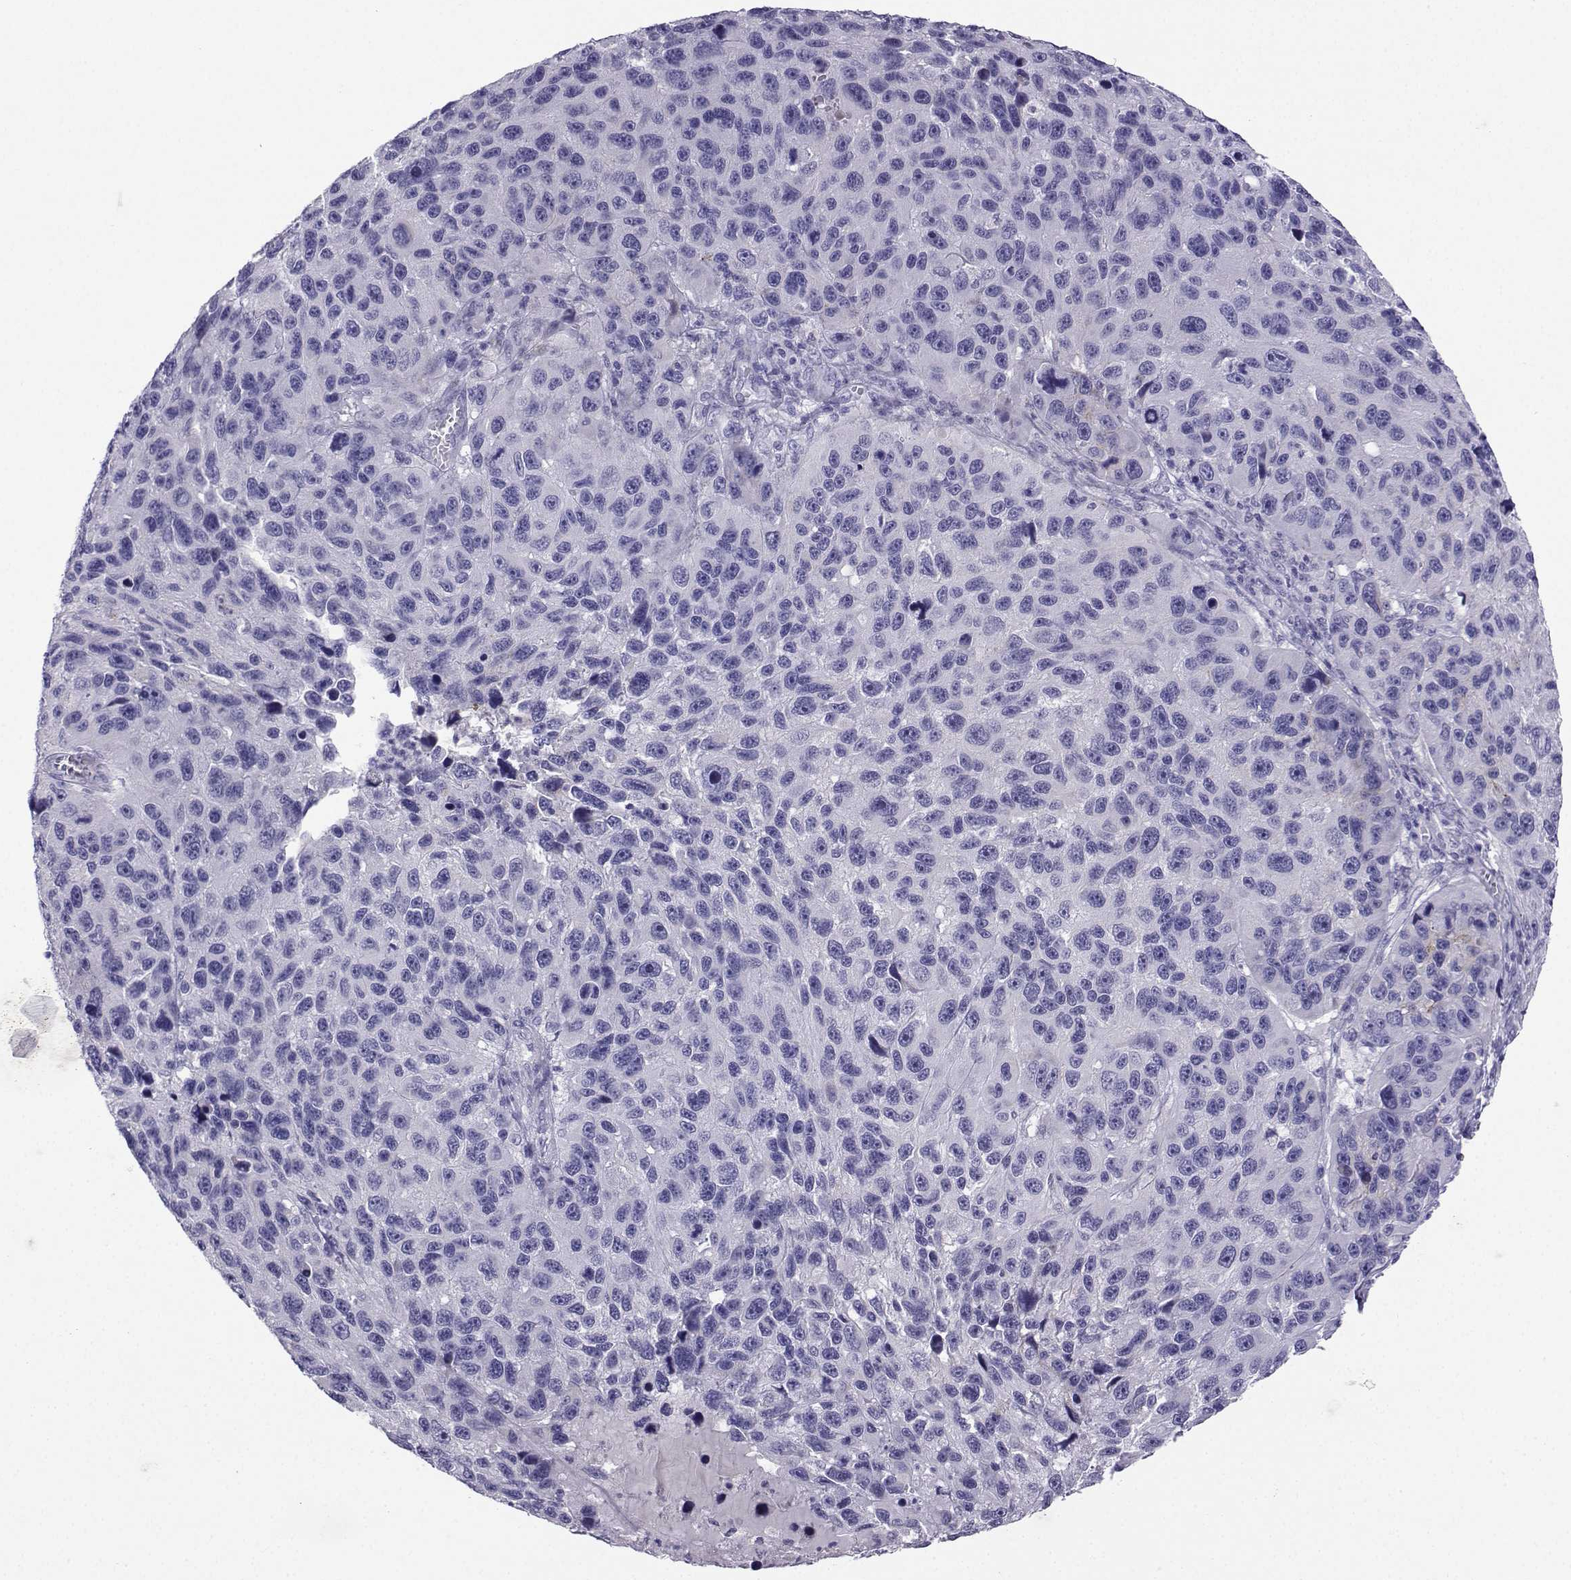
{"staining": {"intensity": "negative", "quantity": "none", "location": "none"}, "tissue": "melanoma", "cell_type": "Tumor cells", "image_type": "cancer", "snomed": [{"axis": "morphology", "description": "Malignant melanoma, NOS"}, {"axis": "topography", "description": "Skin"}], "caption": "Immunohistochemistry (IHC) photomicrograph of malignant melanoma stained for a protein (brown), which displays no staining in tumor cells.", "gene": "FBXO24", "patient": {"sex": "male", "age": 53}}